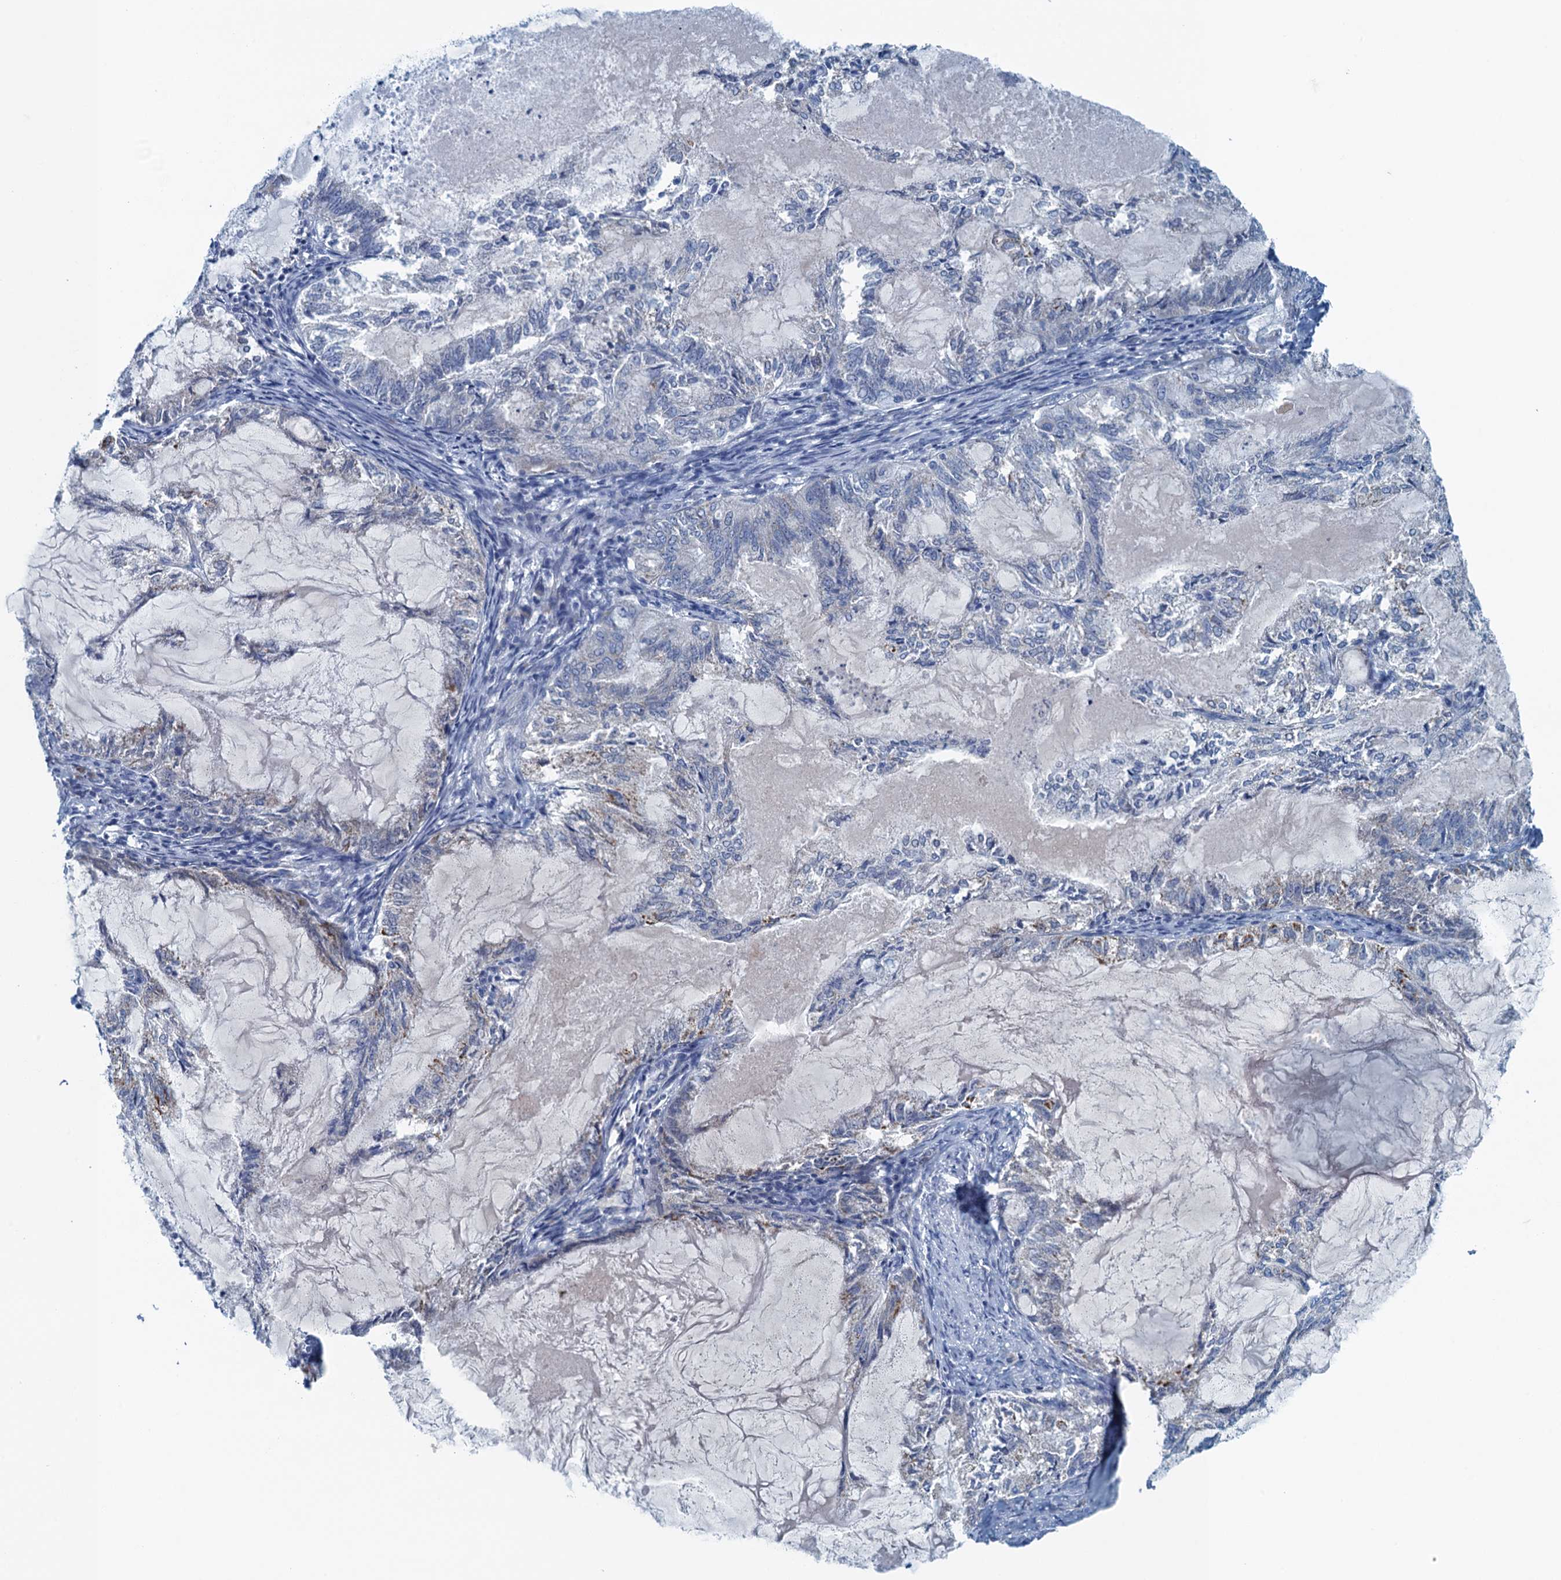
{"staining": {"intensity": "negative", "quantity": "none", "location": "none"}, "tissue": "endometrial cancer", "cell_type": "Tumor cells", "image_type": "cancer", "snomed": [{"axis": "morphology", "description": "Adenocarcinoma, NOS"}, {"axis": "topography", "description": "Endometrium"}], "caption": "Adenocarcinoma (endometrial) was stained to show a protein in brown. There is no significant positivity in tumor cells.", "gene": "C10orf88", "patient": {"sex": "female", "age": 86}}